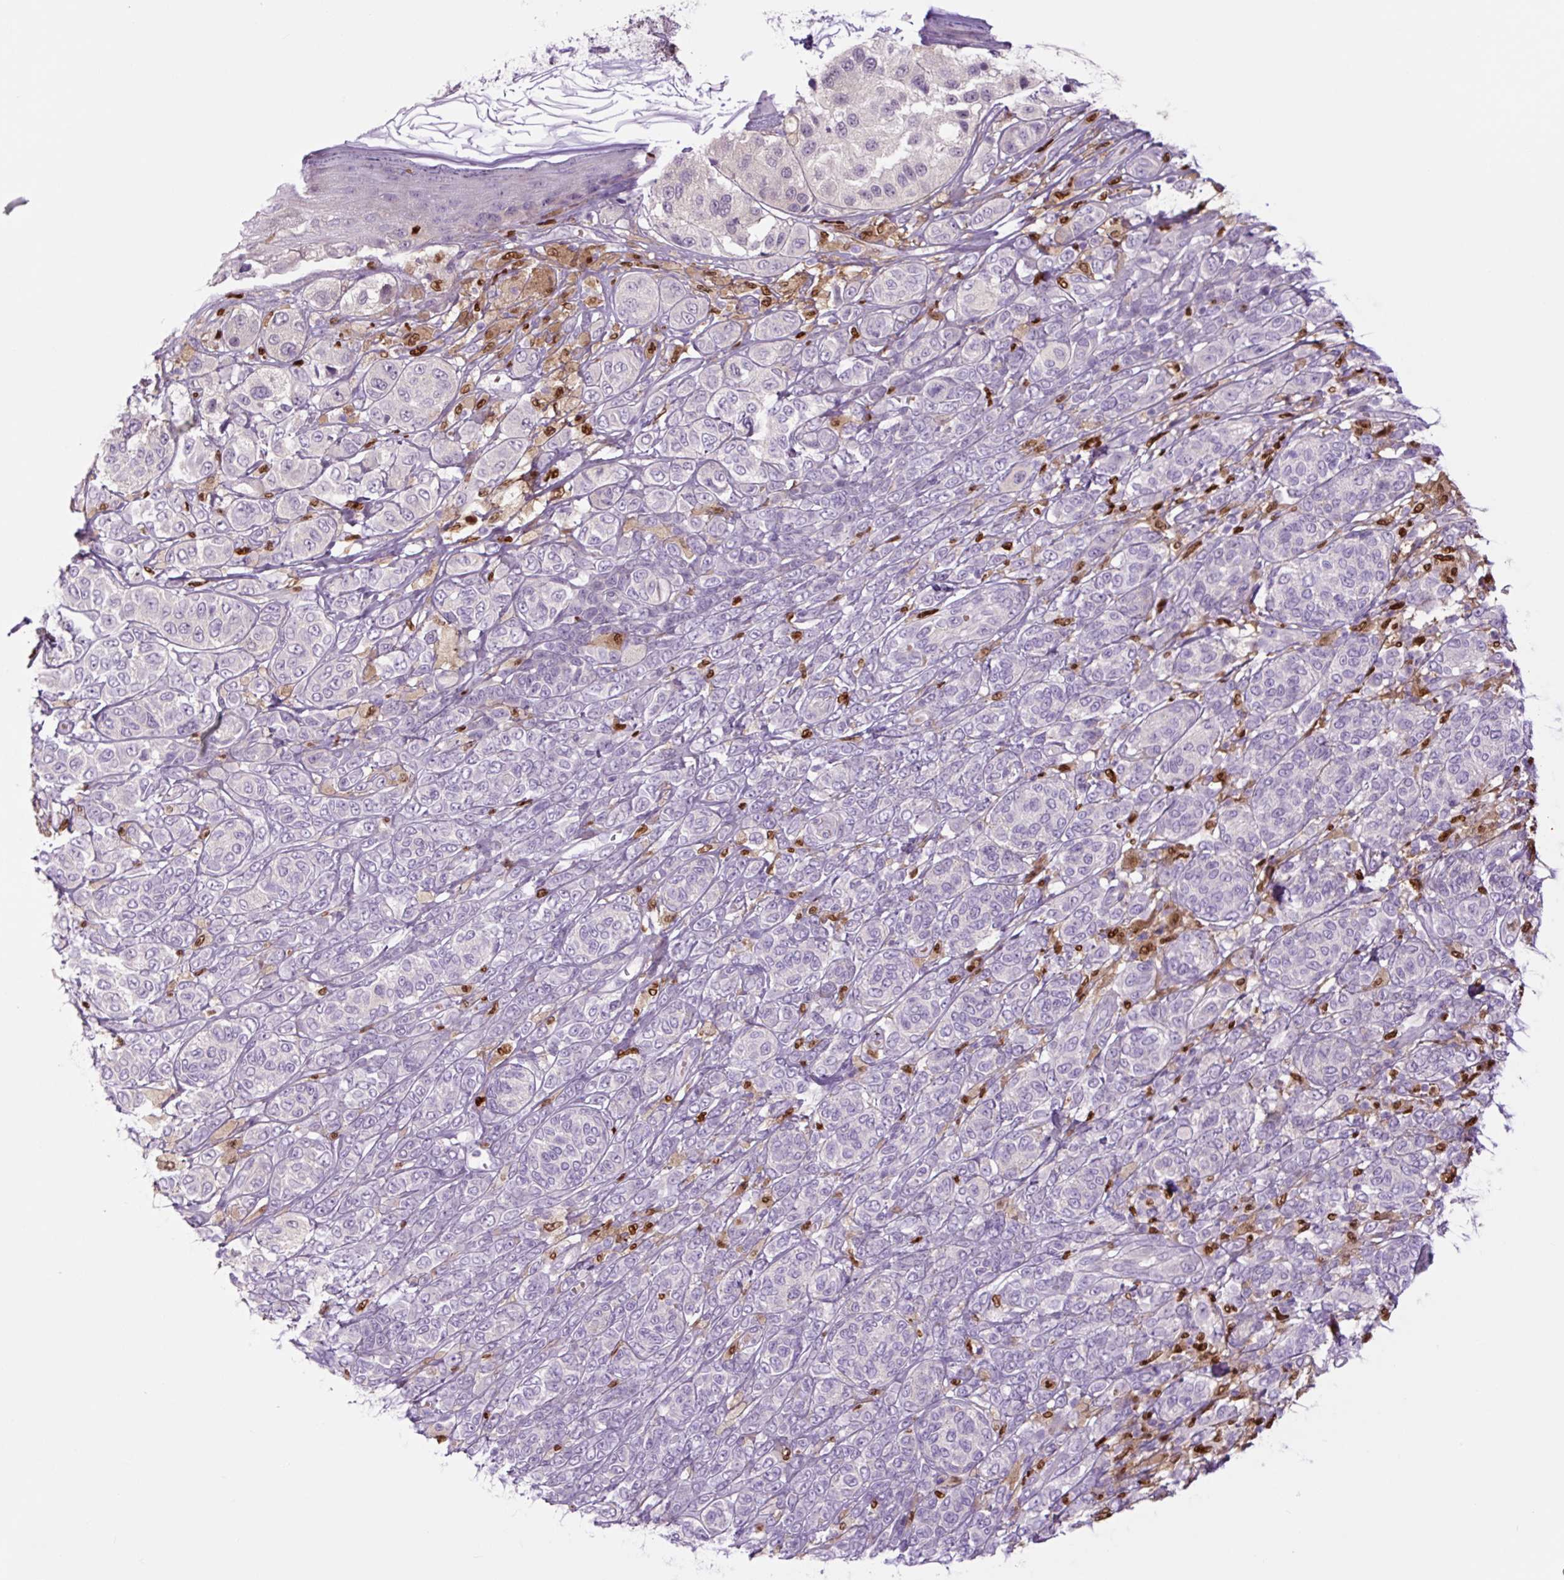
{"staining": {"intensity": "negative", "quantity": "none", "location": "none"}, "tissue": "melanoma", "cell_type": "Tumor cells", "image_type": "cancer", "snomed": [{"axis": "morphology", "description": "Malignant melanoma, NOS"}, {"axis": "topography", "description": "Skin"}], "caption": "An image of human melanoma is negative for staining in tumor cells. (IHC, brightfield microscopy, high magnification).", "gene": "SPI1", "patient": {"sex": "male", "age": 42}}